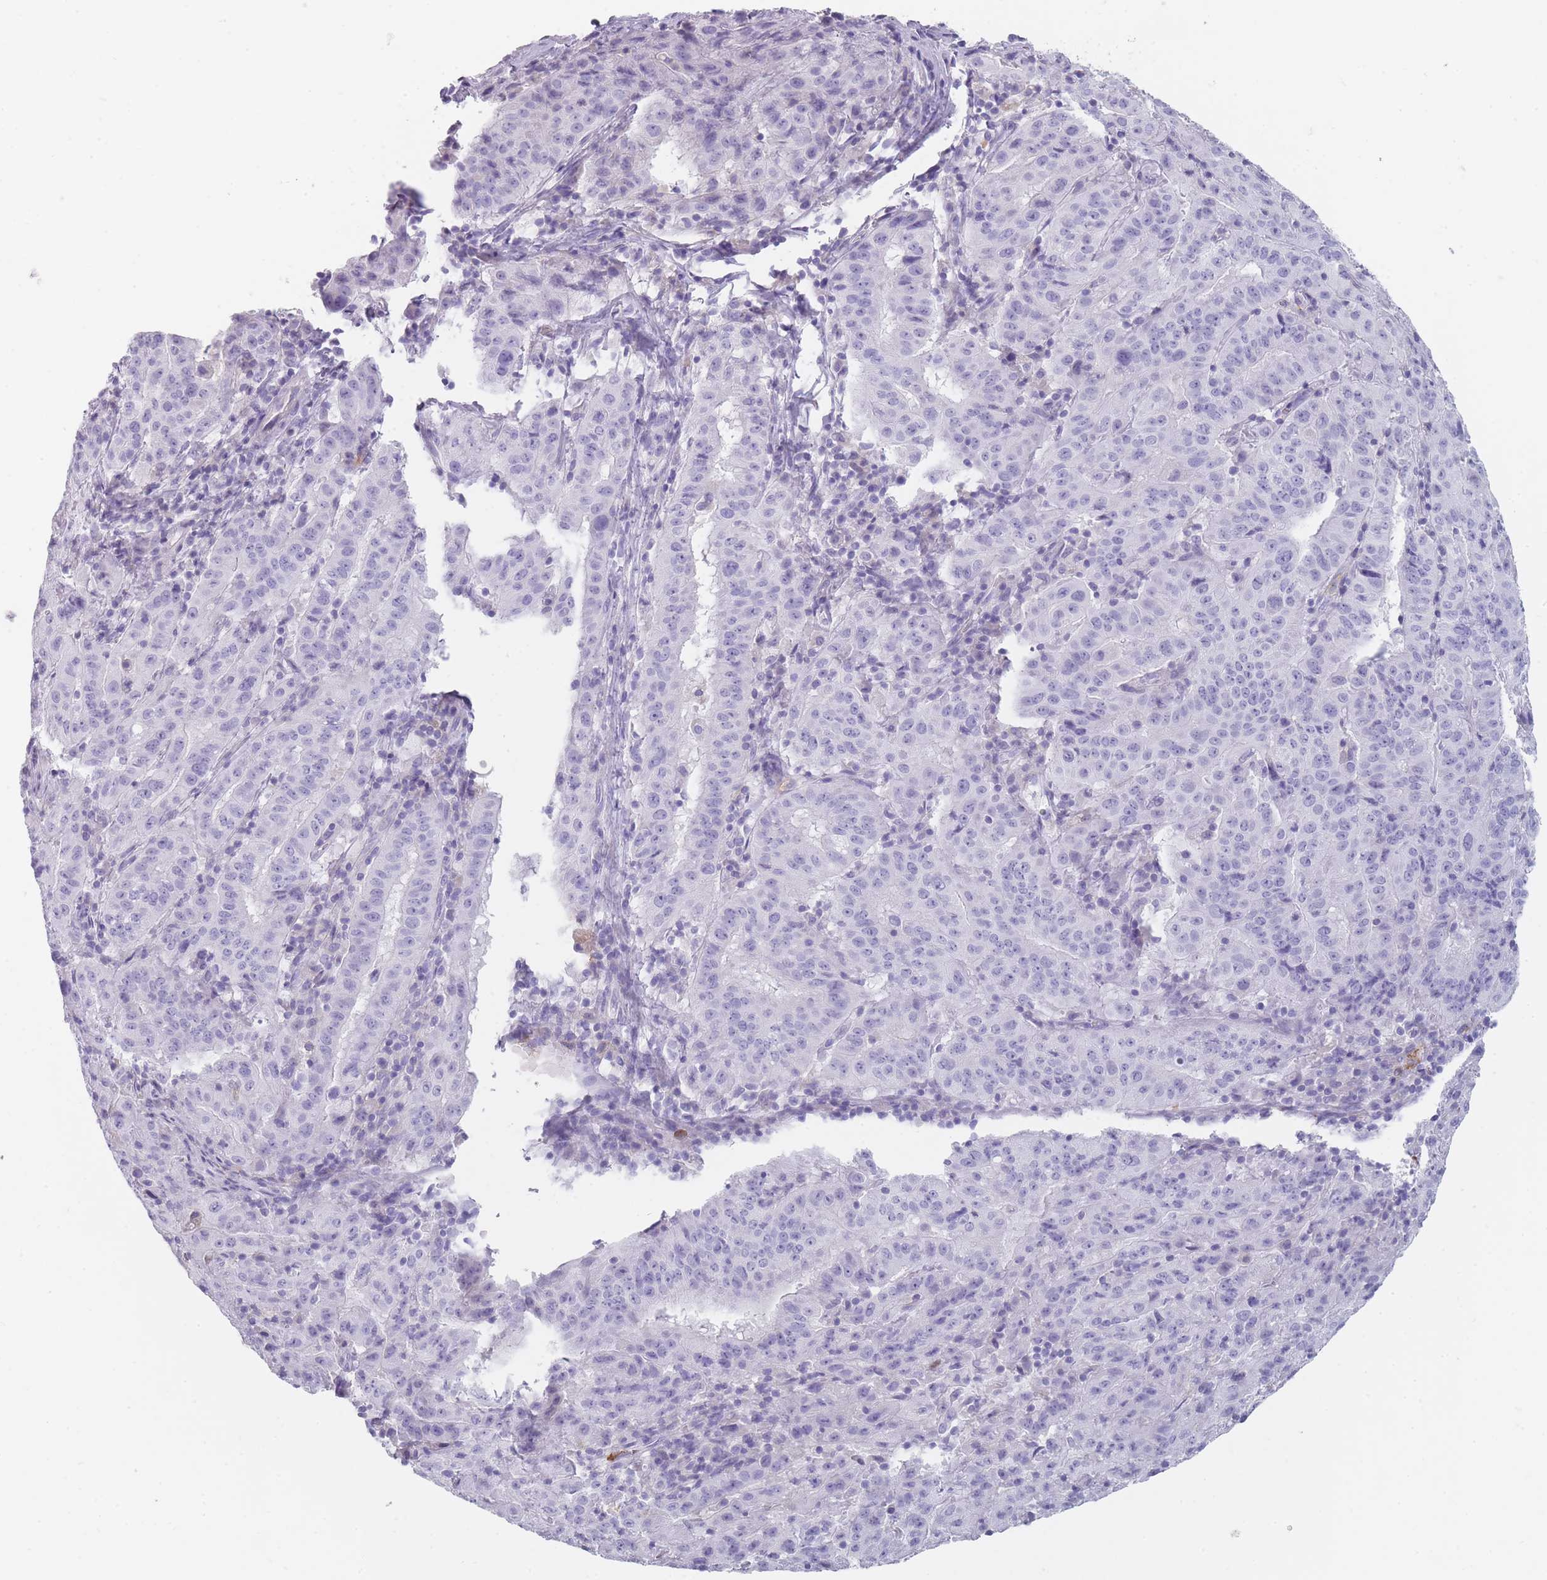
{"staining": {"intensity": "negative", "quantity": "none", "location": "none"}, "tissue": "pancreatic cancer", "cell_type": "Tumor cells", "image_type": "cancer", "snomed": [{"axis": "morphology", "description": "Adenocarcinoma, NOS"}, {"axis": "topography", "description": "Pancreas"}], "caption": "IHC micrograph of human pancreatic adenocarcinoma stained for a protein (brown), which exhibits no positivity in tumor cells.", "gene": "CR1L", "patient": {"sex": "male", "age": 63}}